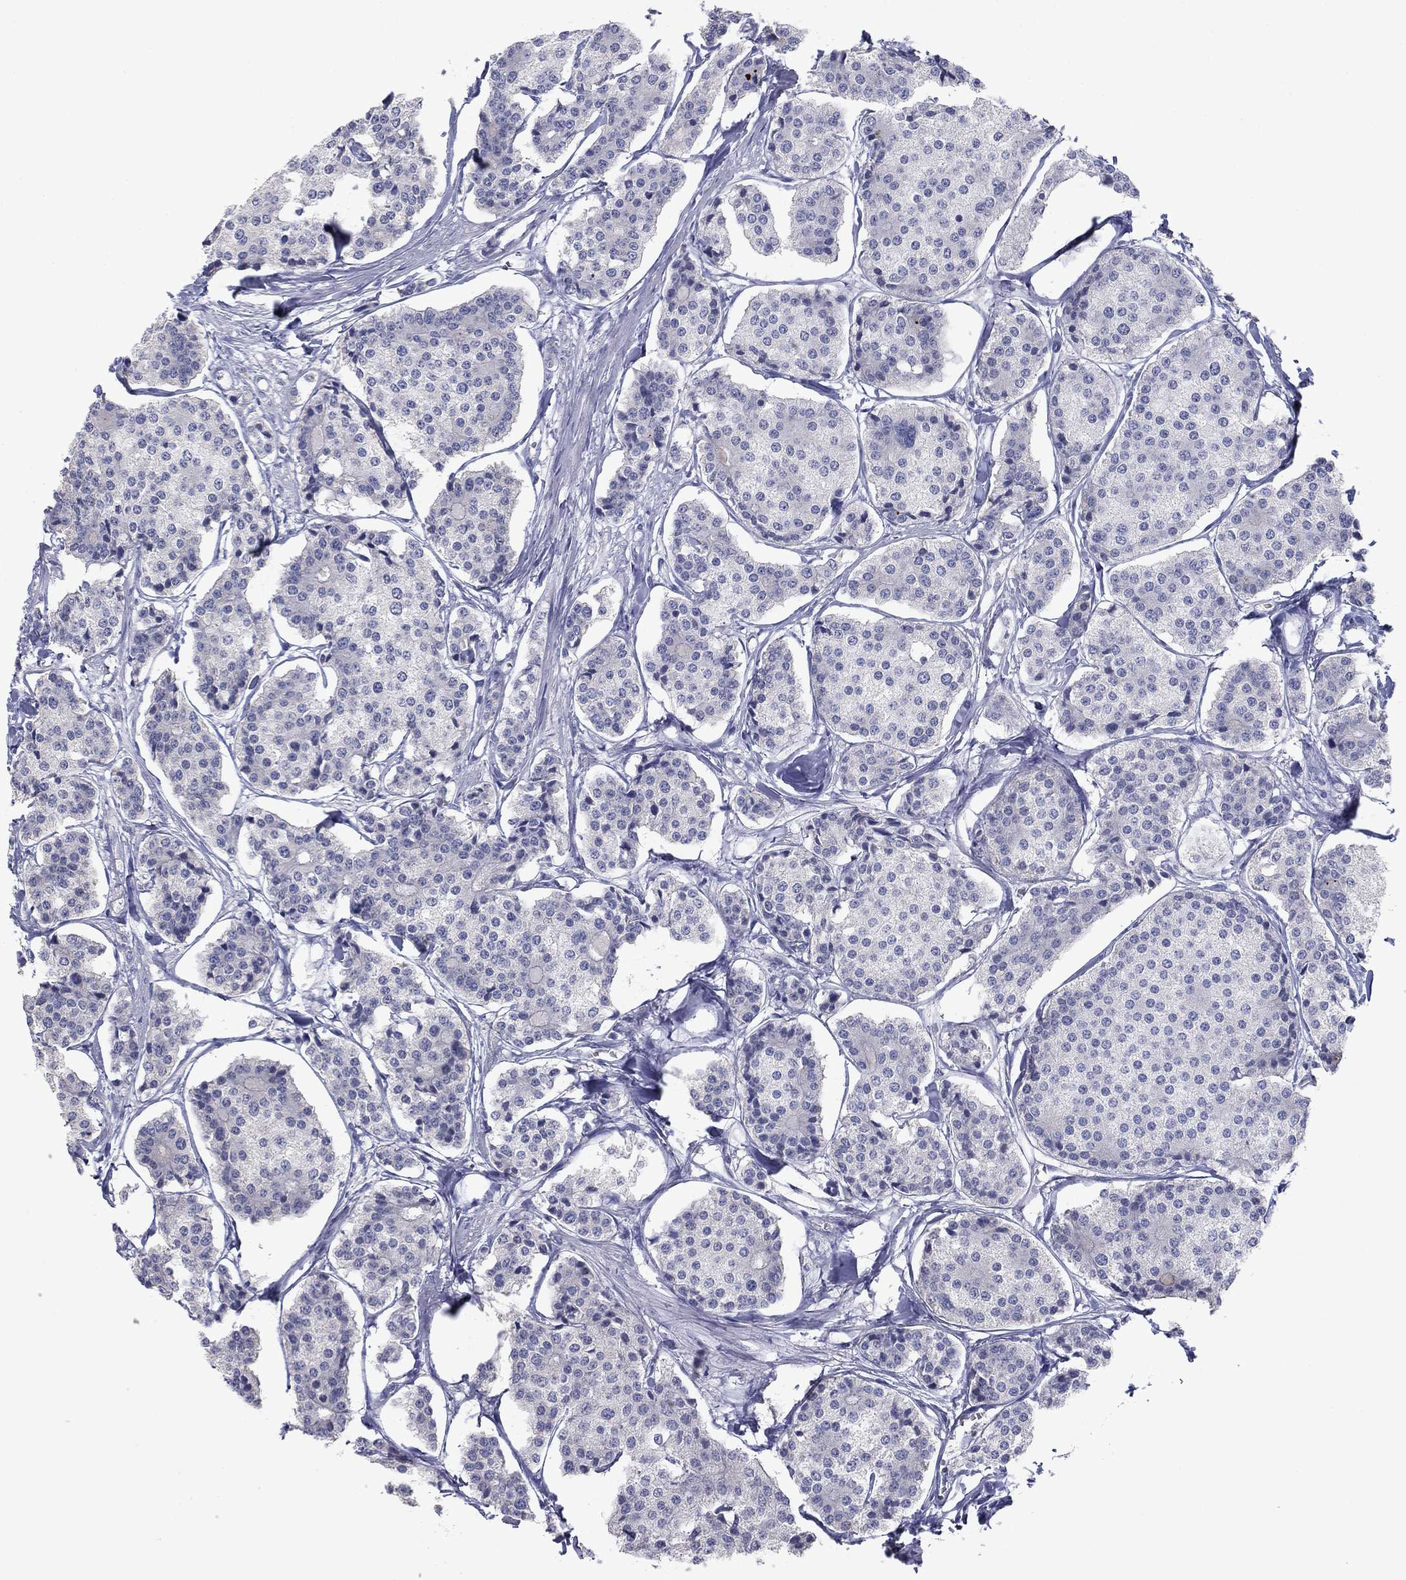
{"staining": {"intensity": "negative", "quantity": "none", "location": "none"}, "tissue": "carcinoid", "cell_type": "Tumor cells", "image_type": "cancer", "snomed": [{"axis": "morphology", "description": "Carcinoid, malignant, NOS"}, {"axis": "topography", "description": "Small intestine"}], "caption": "A high-resolution photomicrograph shows IHC staining of carcinoid, which displays no significant positivity in tumor cells.", "gene": "GRK7", "patient": {"sex": "female", "age": 65}}